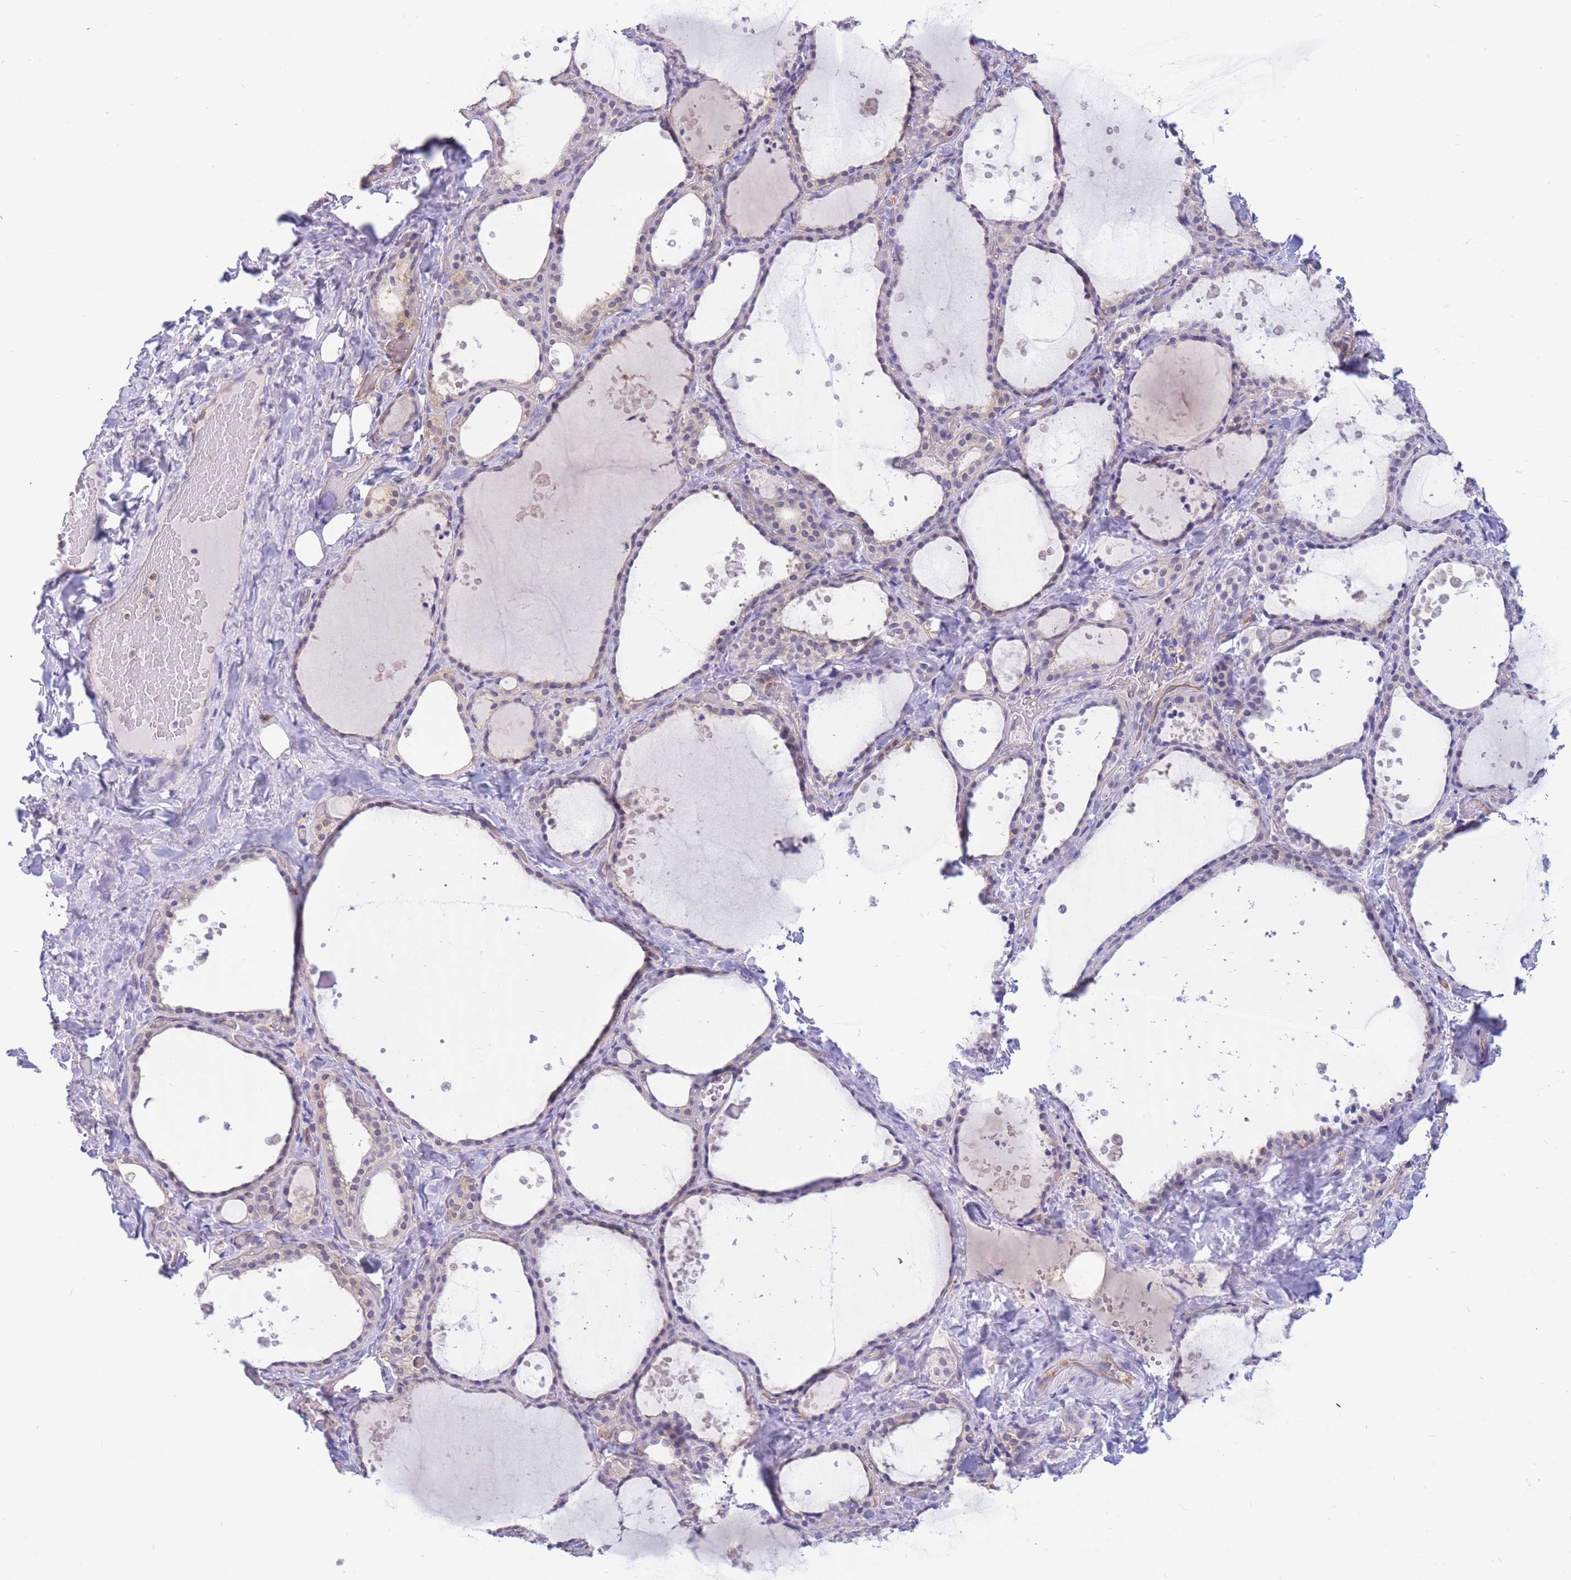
{"staining": {"intensity": "negative", "quantity": "none", "location": "none"}, "tissue": "thyroid gland", "cell_type": "Glandular cells", "image_type": "normal", "snomed": [{"axis": "morphology", "description": "Normal tissue, NOS"}, {"axis": "topography", "description": "Thyroid gland"}], "caption": "Thyroid gland was stained to show a protein in brown. There is no significant expression in glandular cells. (Brightfield microscopy of DAB (3,3'-diaminobenzidine) immunohistochemistry (IHC) at high magnification).", "gene": "SULT1A1", "patient": {"sex": "female", "age": 44}}